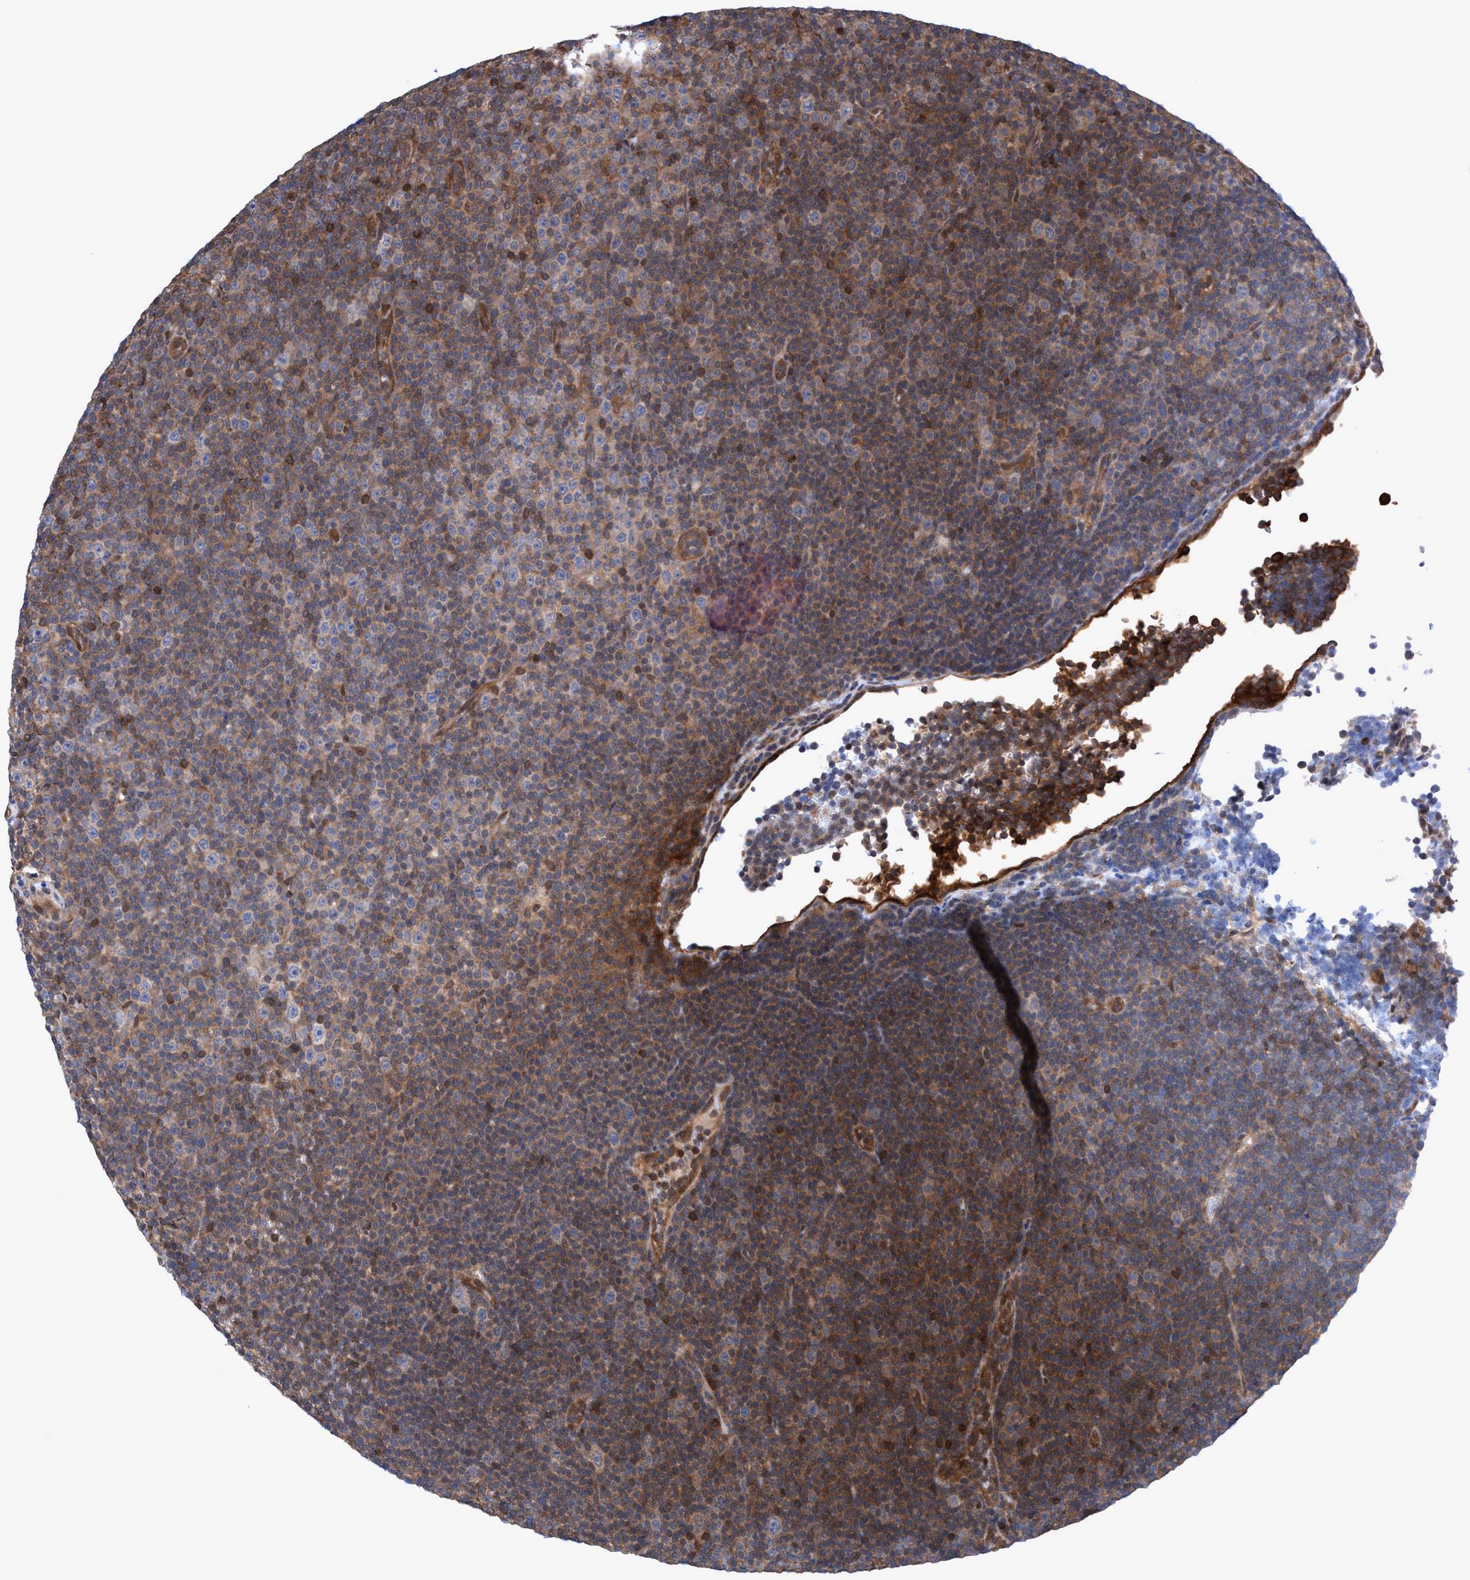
{"staining": {"intensity": "negative", "quantity": "none", "location": "none"}, "tissue": "lymphoma", "cell_type": "Tumor cells", "image_type": "cancer", "snomed": [{"axis": "morphology", "description": "Malignant lymphoma, non-Hodgkin's type, Low grade"}, {"axis": "topography", "description": "Lymph node"}], "caption": "Tumor cells are negative for protein expression in human lymphoma.", "gene": "GLOD4", "patient": {"sex": "female", "age": 67}}